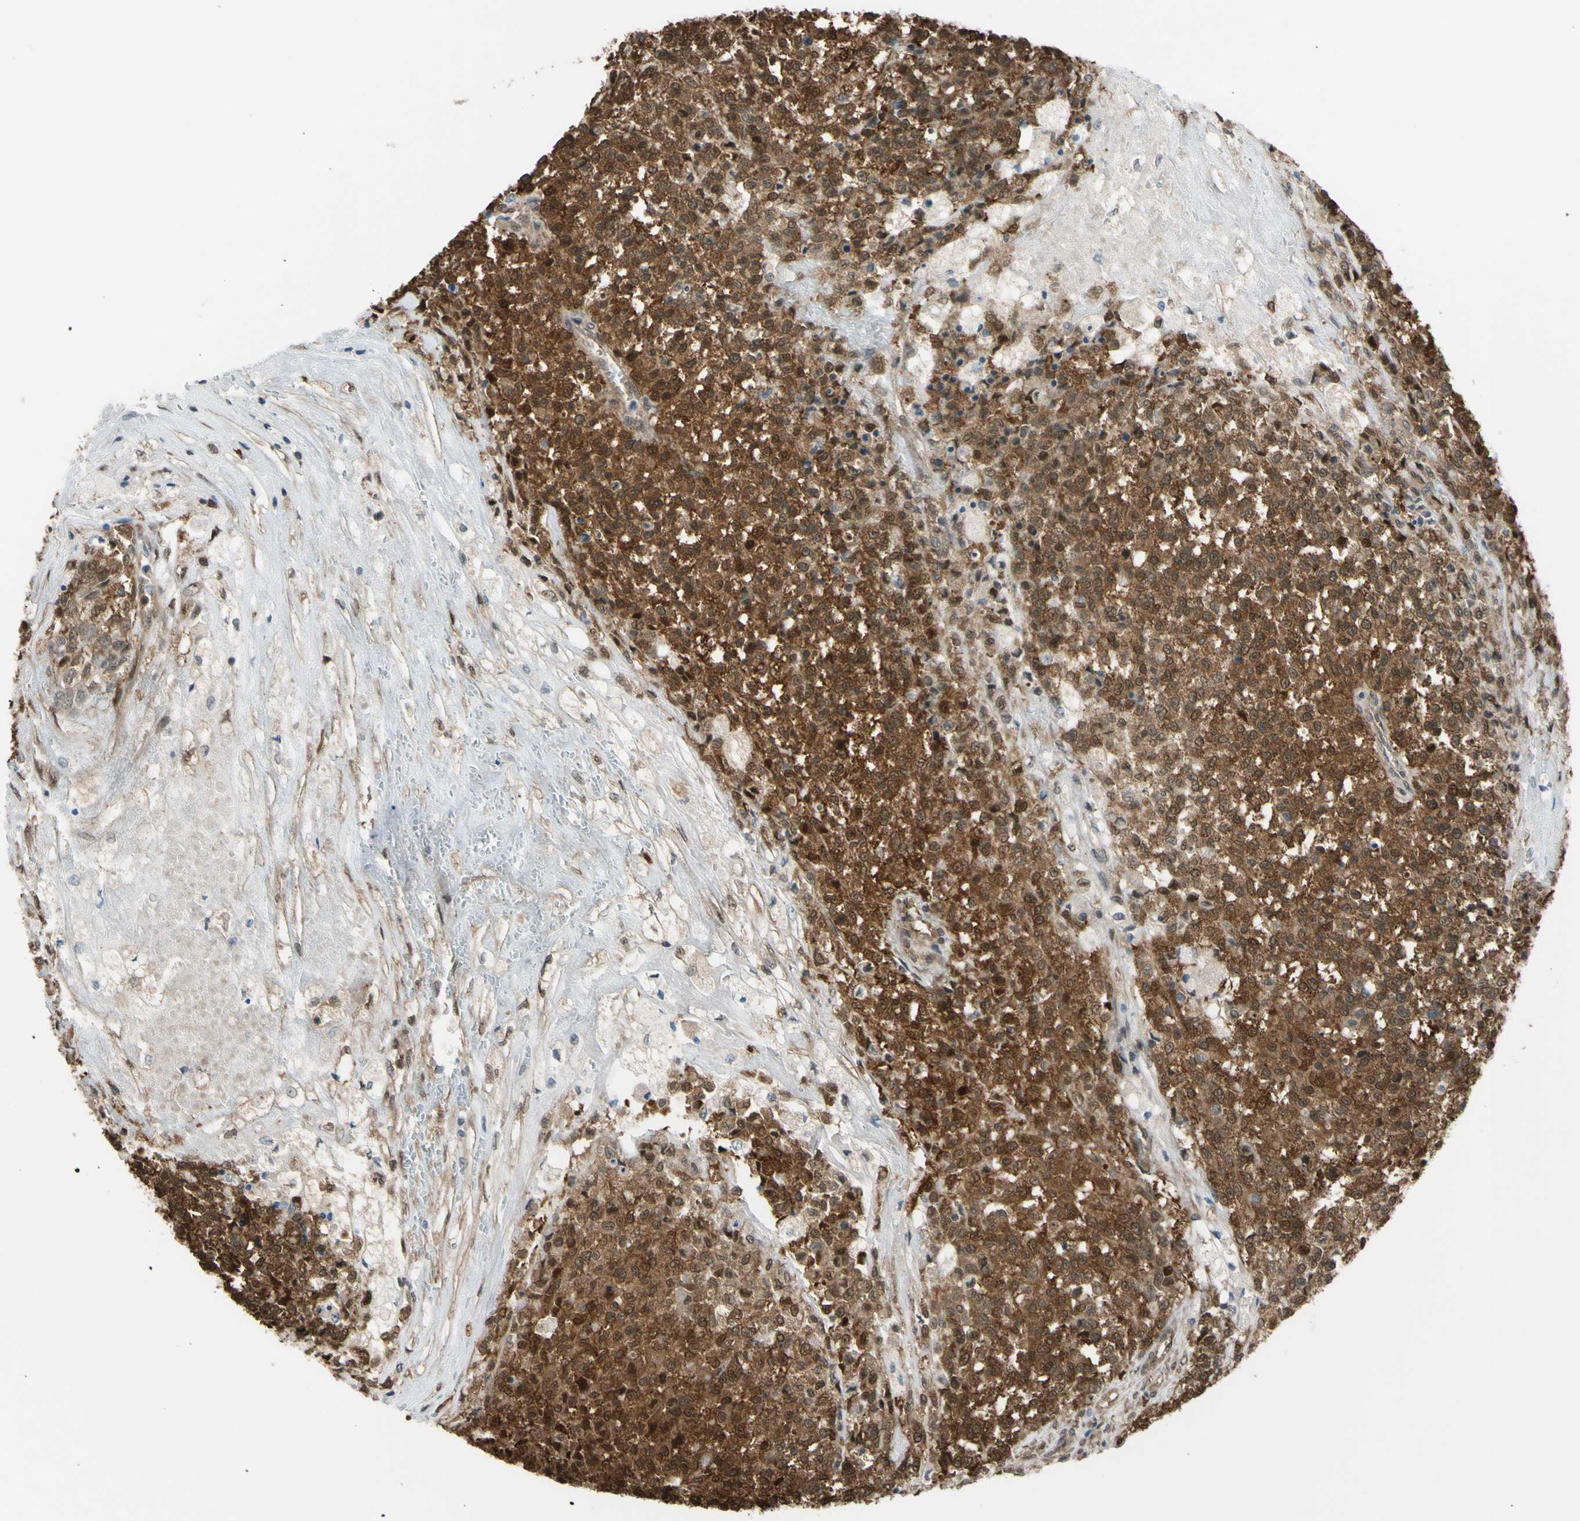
{"staining": {"intensity": "moderate", "quantity": ">75%", "location": "cytoplasmic/membranous"}, "tissue": "testis cancer", "cell_type": "Tumor cells", "image_type": "cancer", "snomed": [{"axis": "morphology", "description": "Seminoma, NOS"}, {"axis": "topography", "description": "Testis"}], "caption": "An immunohistochemistry micrograph of neoplastic tissue is shown. Protein staining in brown labels moderate cytoplasmic/membranous positivity in testis cancer within tumor cells. Nuclei are stained in blue.", "gene": "YWHAQ", "patient": {"sex": "male", "age": 59}}